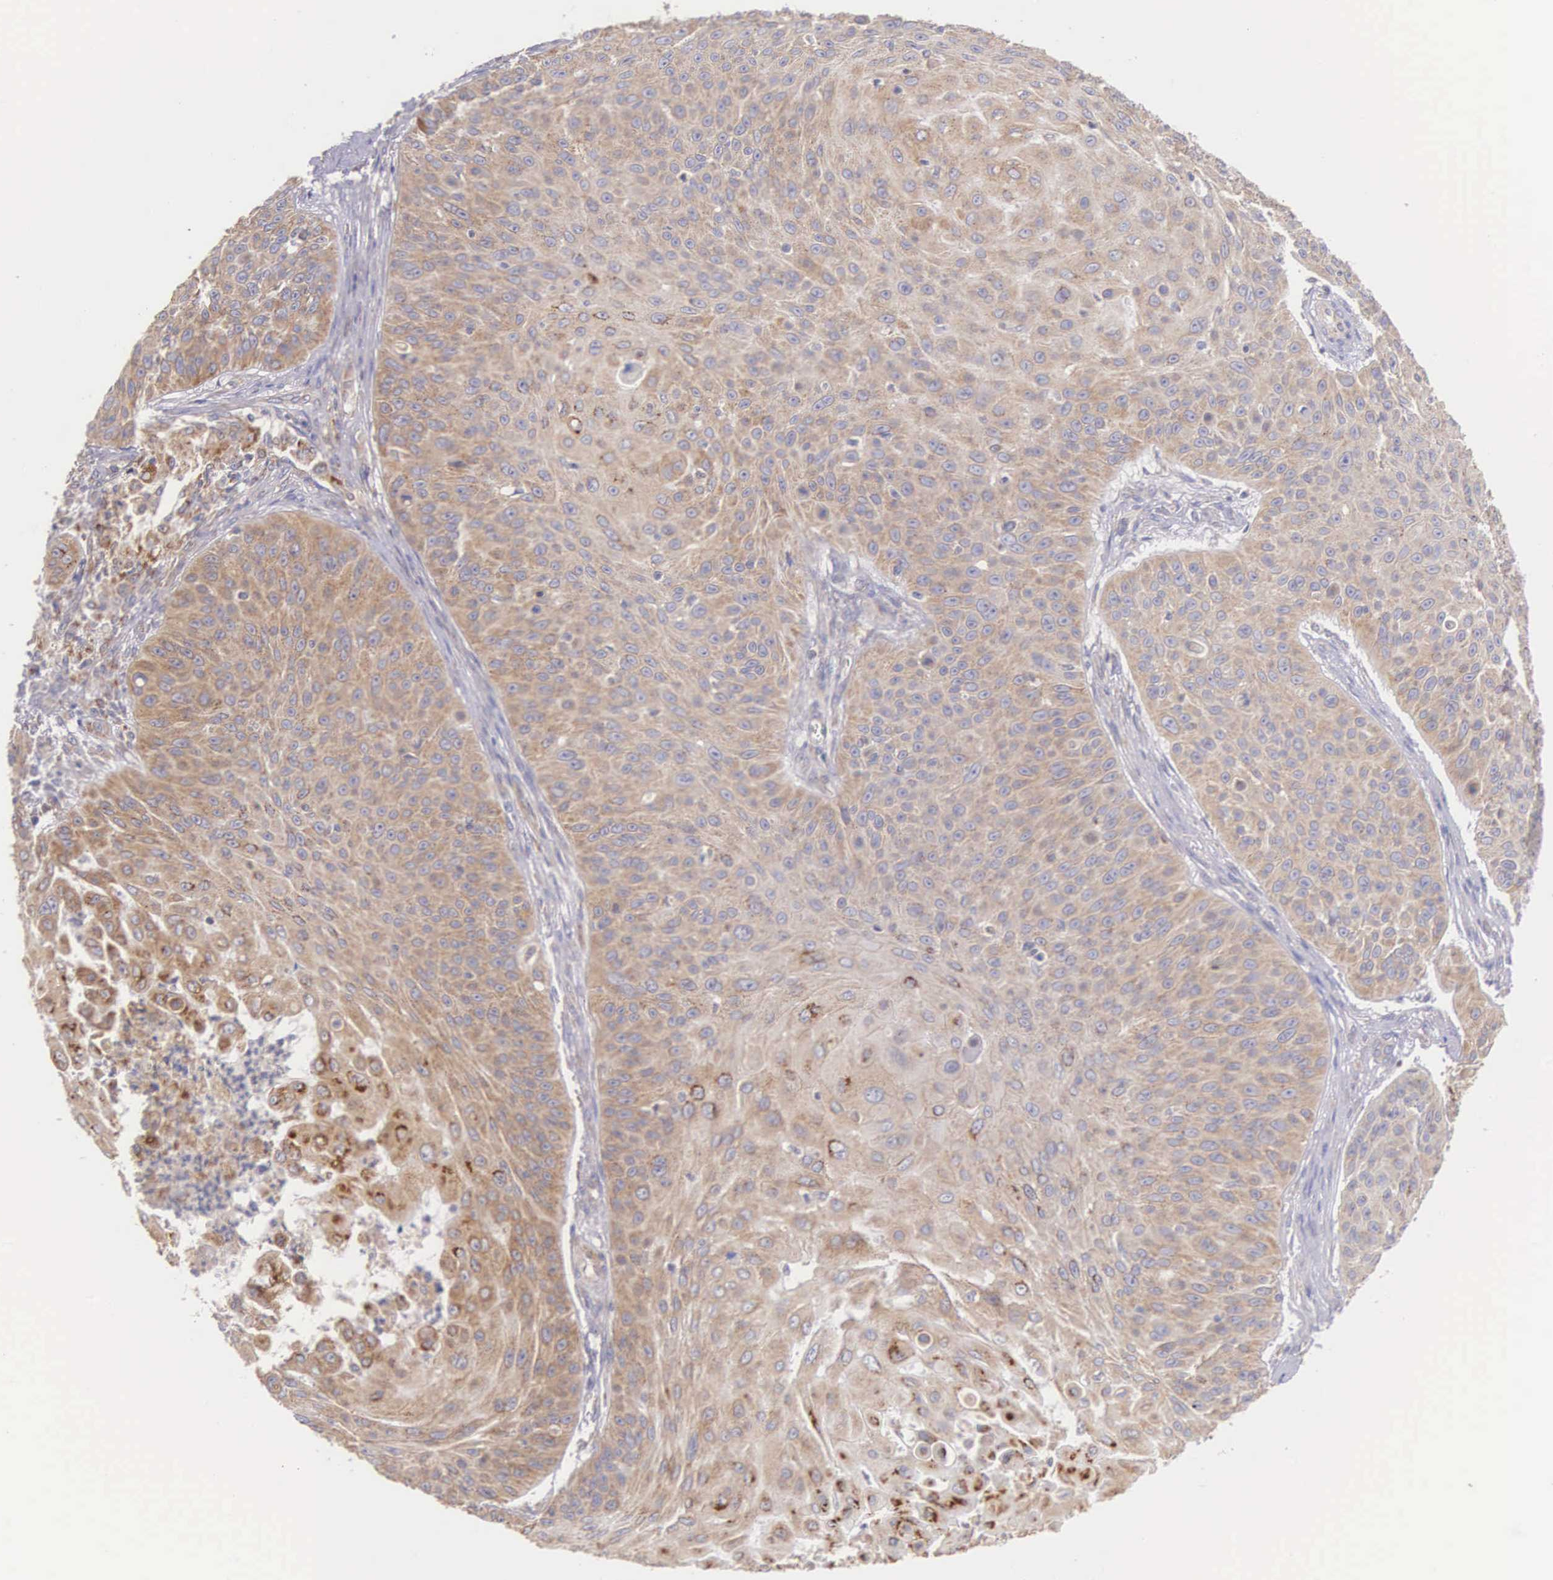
{"staining": {"intensity": "weak", "quantity": ">75%", "location": "cytoplasmic/membranous"}, "tissue": "skin cancer", "cell_type": "Tumor cells", "image_type": "cancer", "snomed": [{"axis": "morphology", "description": "Squamous cell carcinoma, NOS"}, {"axis": "topography", "description": "Skin"}], "caption": "Weak cytoplasmic/membranous protein expression is seen in approximately >75% of tumor cells in skin cancer (squamous cell carcinoma).", "gene": "NSDHL", "patient": {"sex": "male", "age": 82}}